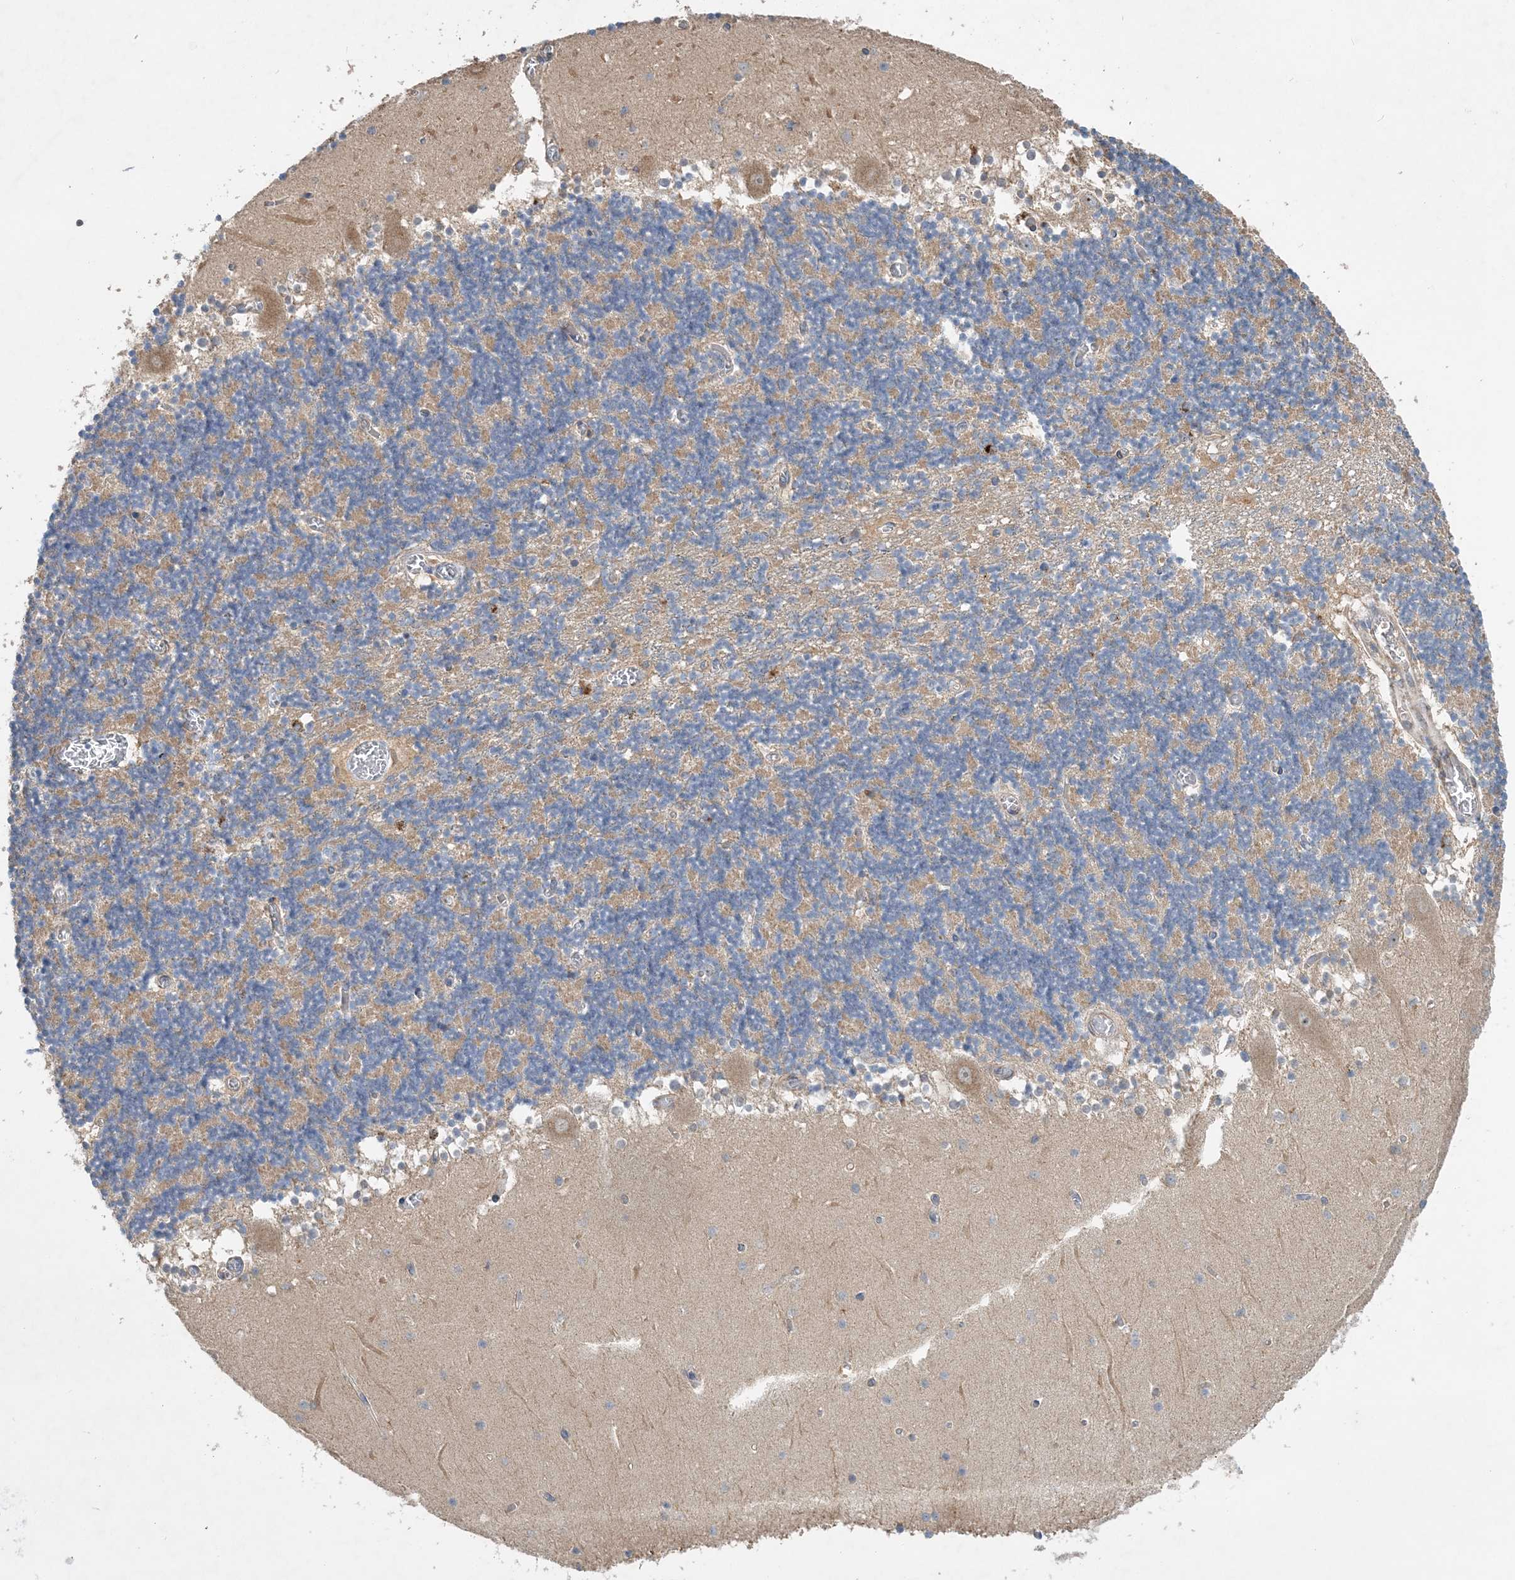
{"staining": {"intensity": "moderate", "quantity": ">75%", "location": "cytoplasmic/membranous"}, "tissue": "cerebellum", "cell_type": "Cells in granular layer", "image_type": "normal", "snomed": [{"axis": "morphology", "description": "Normal tissue, NOS"}, {"axis": "topography", "description": "Cerebellum"}], "caption": "High-magnification brightfield microscopy of normal cerebellum stained with DAB (brown) and counterstained with hematoxylin (blue). cells in granular layer exhibit moderate cytoplasmic/membranous expression is identified in about>75% of cells.", "gene": "FEZ2", "patient": {"sex": "female", "age": 28}}